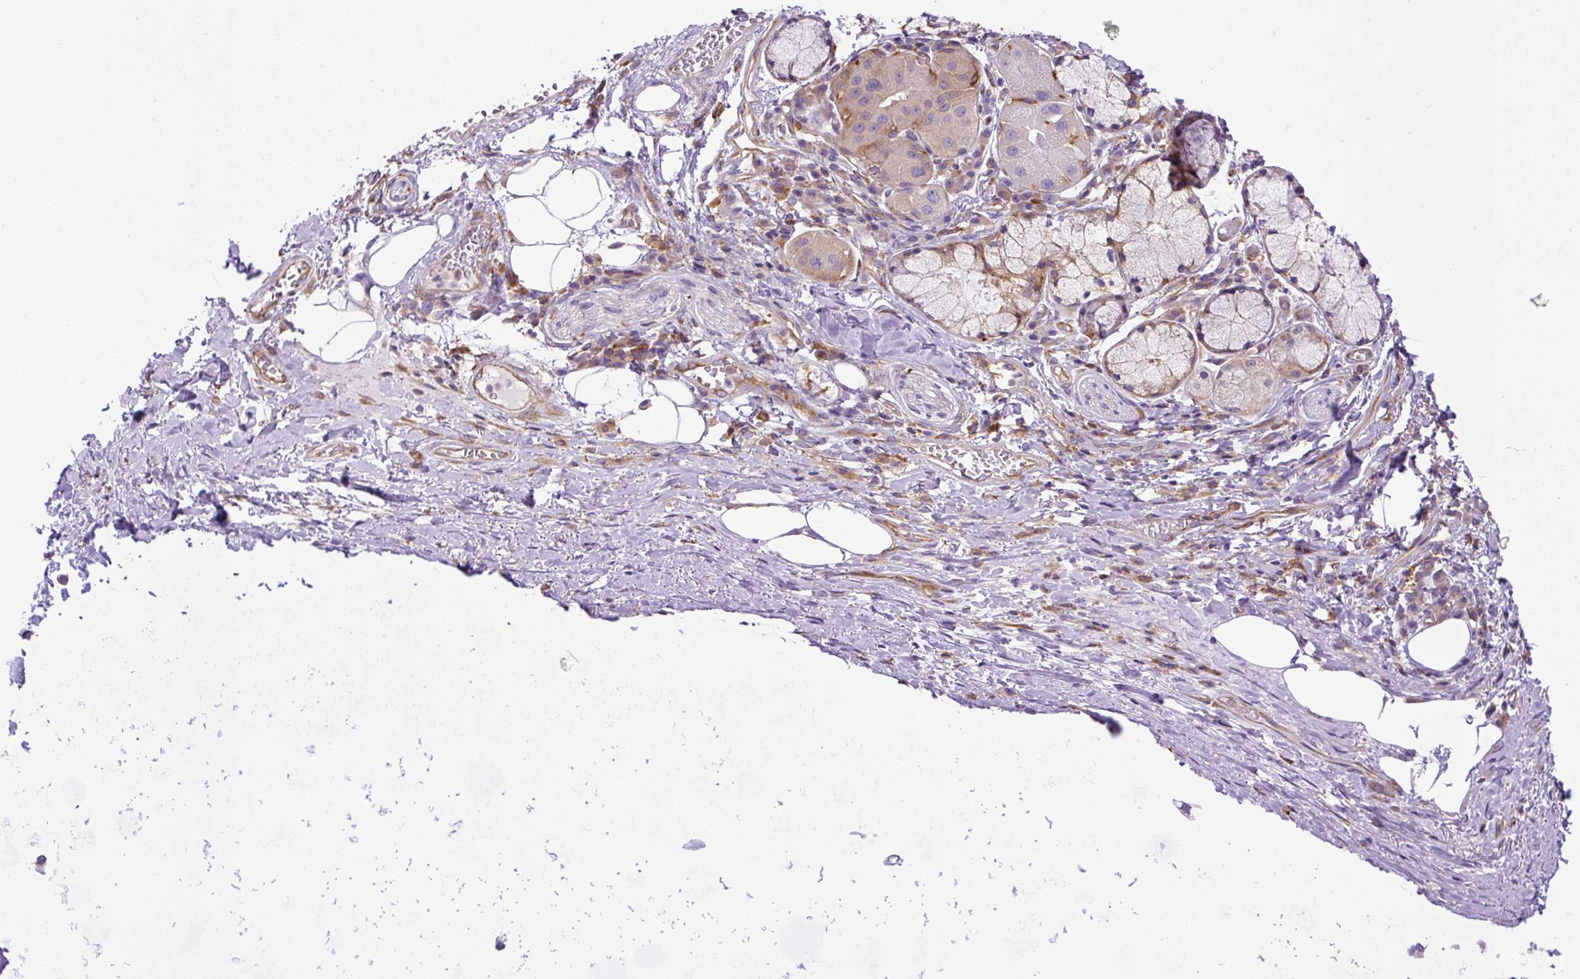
{"staining": {"intensity": "negative", "quantity": "none", "location": "none"}, "tissue": "adipose tissue", "cell_type": "Adipocytes", "image_type": "normal", "snomed": [{"axis": "morphology", "description": "Normal tissue, NOS"}, {"axis": "topography", "description": "Cartilage tissue"}, {"axis": "topography", "description": "Bronchus"}], "caption": "This histopathology image is of normal adipose tissue stained with immunohistochemistry (IHC) to label a protein in brown with the nuclei are counter-stained blue. There is no expression in adipocytes.", "gene": "MAP1S", "patient": {"sex": "male", "age": 56}}